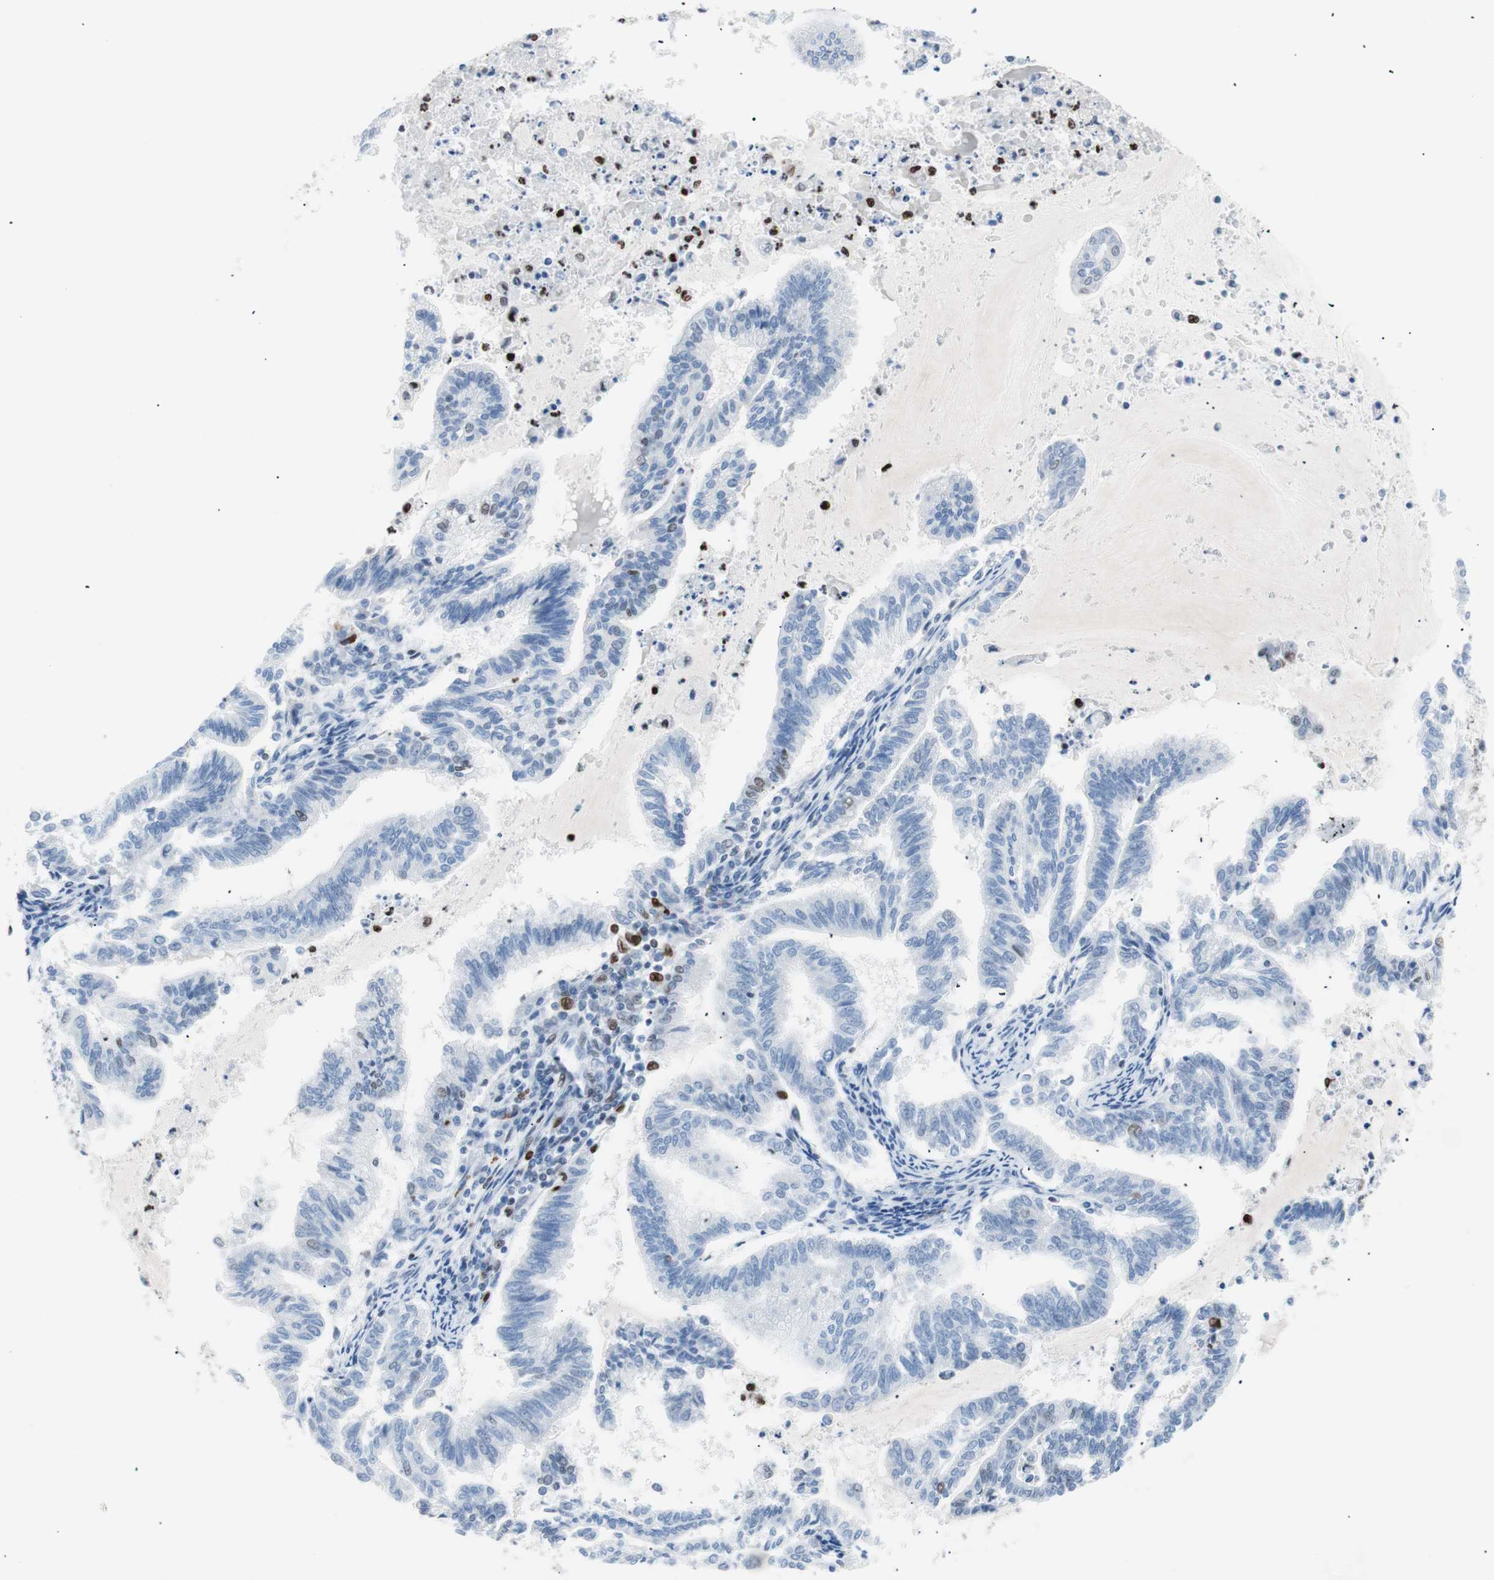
{"staining": {"intensity": "weak", "quantity": "<25%", "location": "nuclear"}, "tissue": "endometrial cancer", "cell_type": "Tumor cells", "image_type": "cancer", "snomed": [{"axis": "morphology", "description": "Adenocarcinoma, NOS"}, {"axis": "topography", "description": "Endometrium"}], "caption": "Tumor cells show no significant protein positivity in adenocarcinoma (endometrial).", "gene": "CEBPB", "patient": {"sex": "female", "age": 79}}